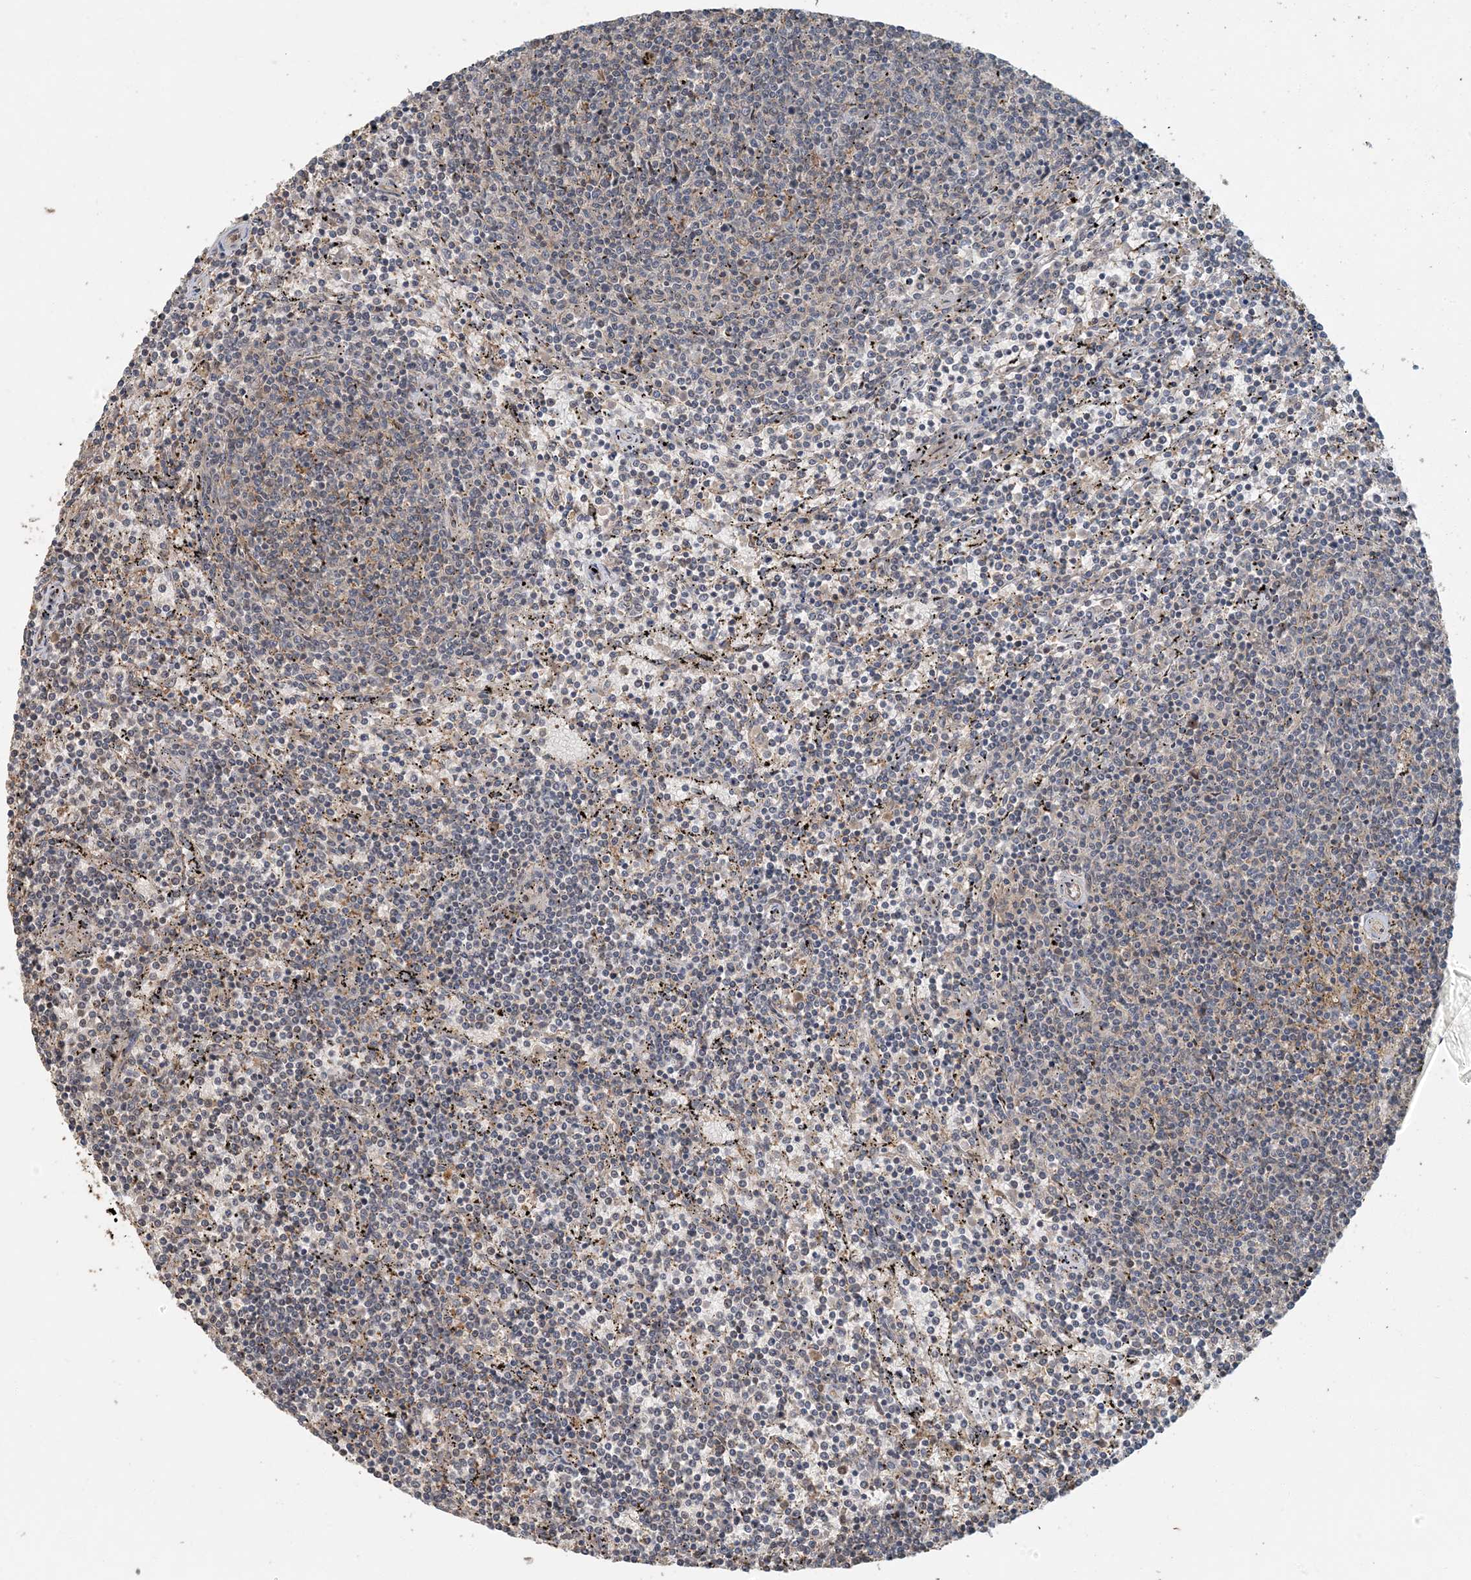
{"staining": {"intensity": "negative", "quantity": "none", "location": "none"}, "tissue": "lymphoma", "cell_type": "Tumor cells", "image_type": "cancer", "snomed": [{"axis": "morphology", "description": "Malignant lymphoma, non-Hodgkin's type, Low grade"}, {"axis": "topography", "description": "Spleen"}], "caption": "There is no significant positivity in tumor cells of low-grade malignant lymphoma, non-Hodgkin's type.", "gene": "AK9", "patient": {"sex": "female", "age": 50}}